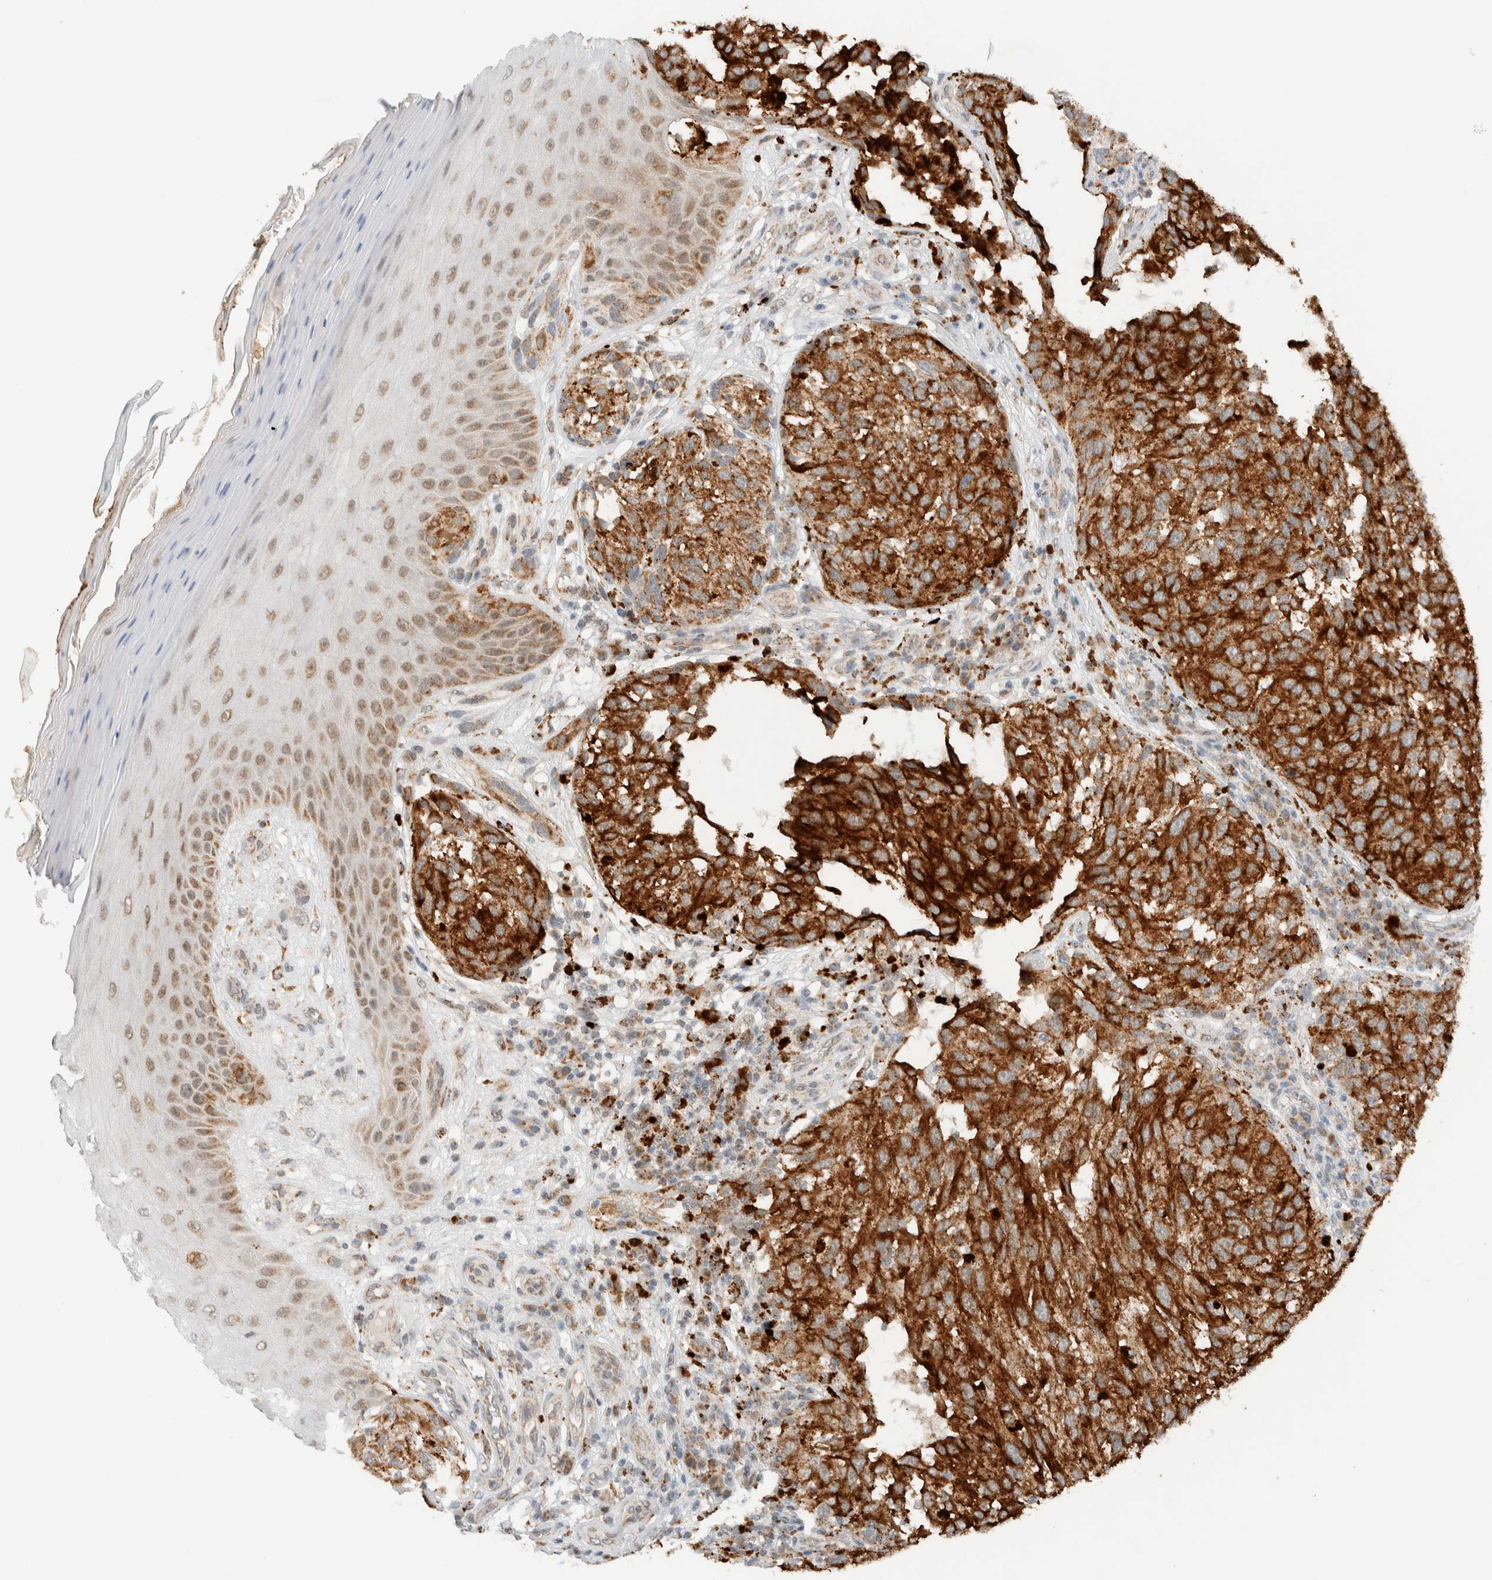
{"staining": {"intensity": "strong", "quantity": ">75%", "location": "cytoplasmic/membranous"}, "tissue": "melanoma", "cell_type": "Tumor cells", "image_type": "cancer", "snomed": [{"axis": "morphology", "description": "Malignant melanoma, NOS"}, {"axis": "topography", "description": "Skin"}], "caption": "Immunohistochemical staining of melanoma exhibits strong cytoplasmic/membranous protein staining in about >75% of tumor cells. The staining is performed using DAB (3,3'-diaminobenzidine) brown chromogen to label protein expression. The nuclei are counter-stained blue using hematoxylin.", "gene": "MRPL41", "patient": {"sex": "female", "age": 73}}